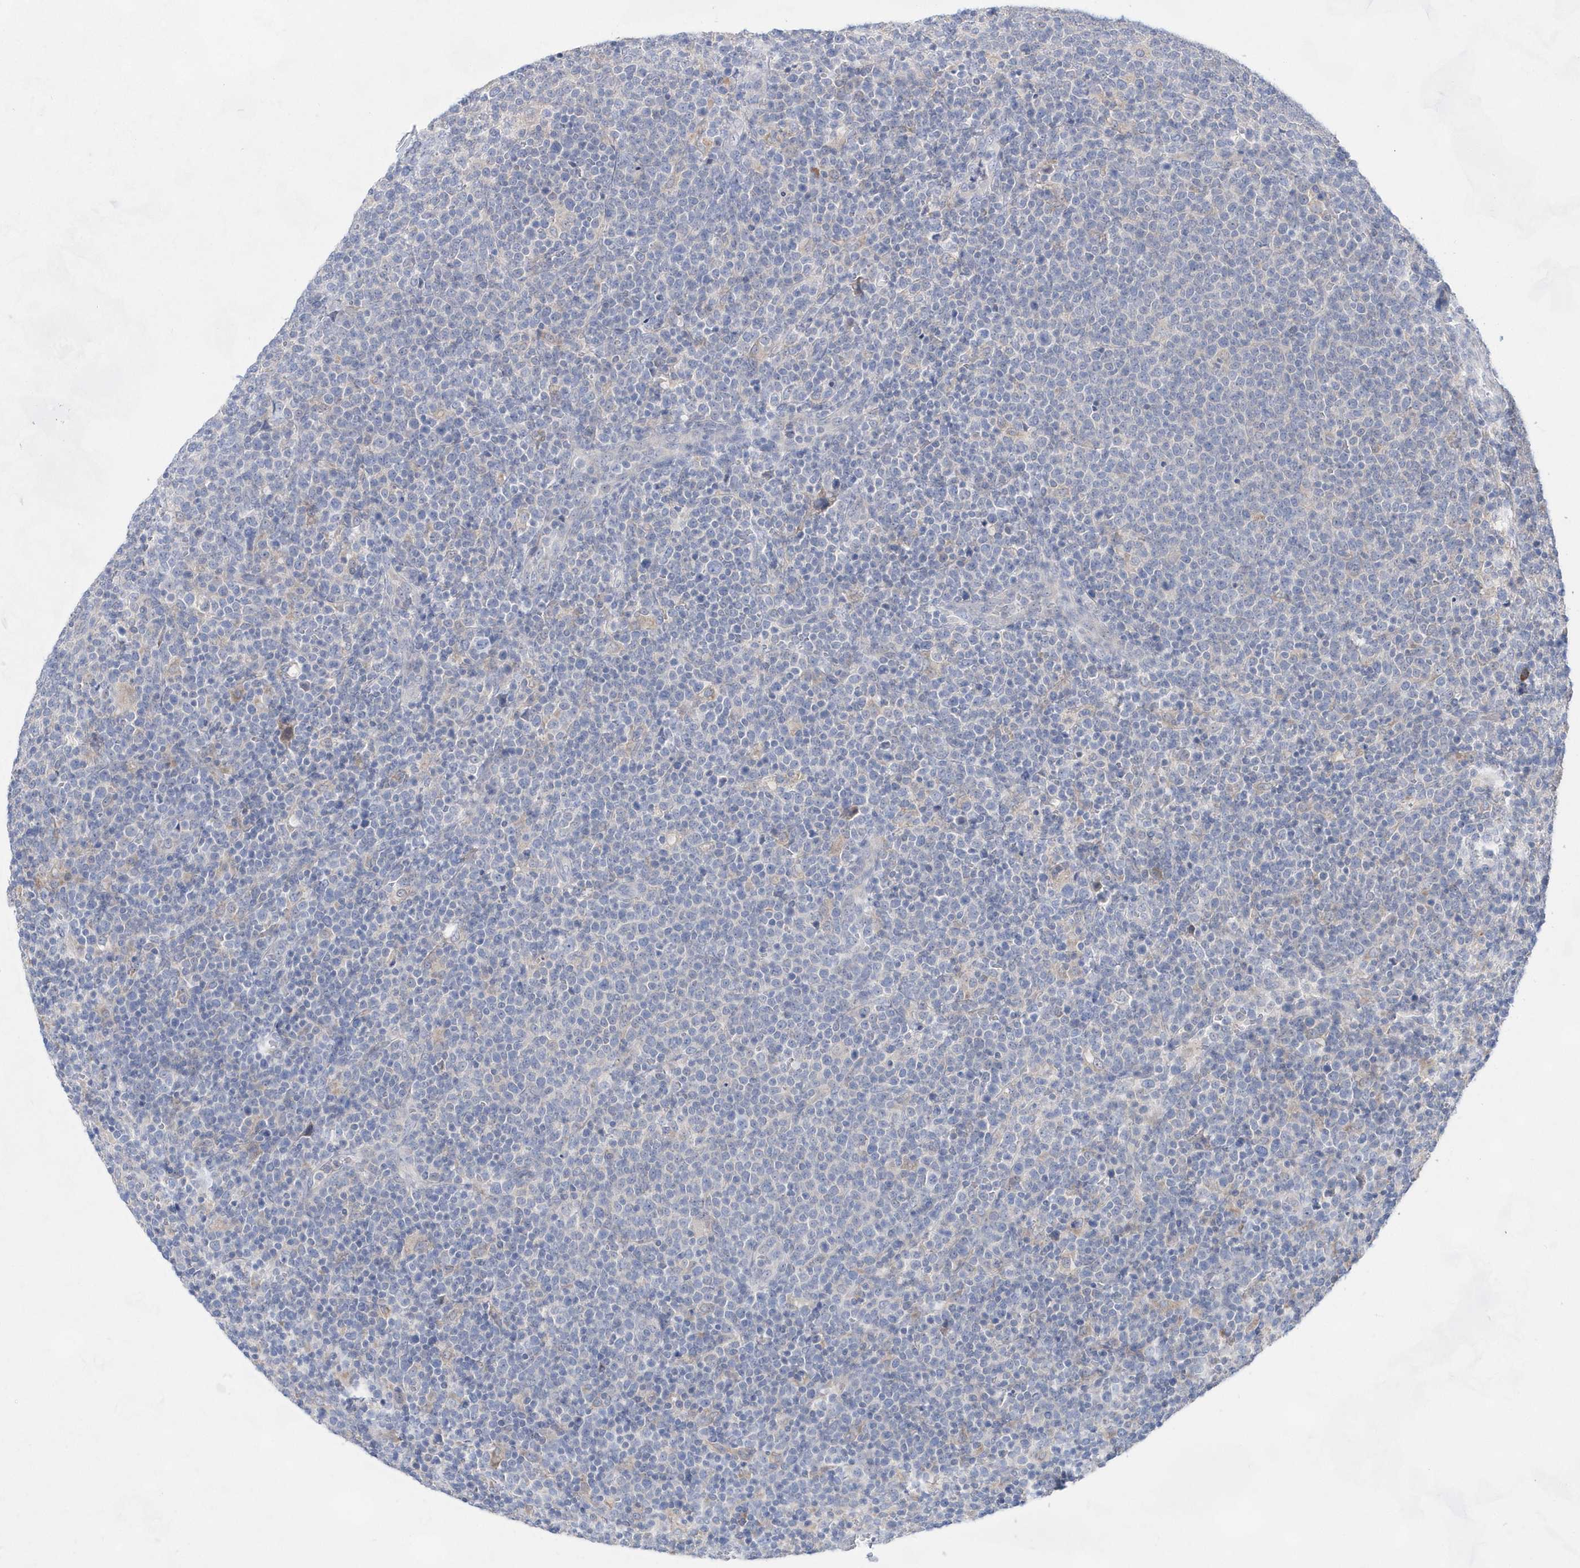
{"staining": {"intensity": "negative", "quantity": "none", "location": "none"}, "tissue": "lymphoma", "cell_type": "Tumor cells", "image_type": "cancer", "snomed": [{"axis": "morphology", "description": "Malignant lymphoma, non-Hodgkin's type, High grade"}, {"axis": "topography", "description": "Lymph node"}], "caption": "Malignant lymphoma, non-Hodgkin's type (high-grade) was stained to show a protein in brown. There is no significant expression in tumor cells.", "gene": "BDH2", "patient": {"sex": "male", "age": 61}}